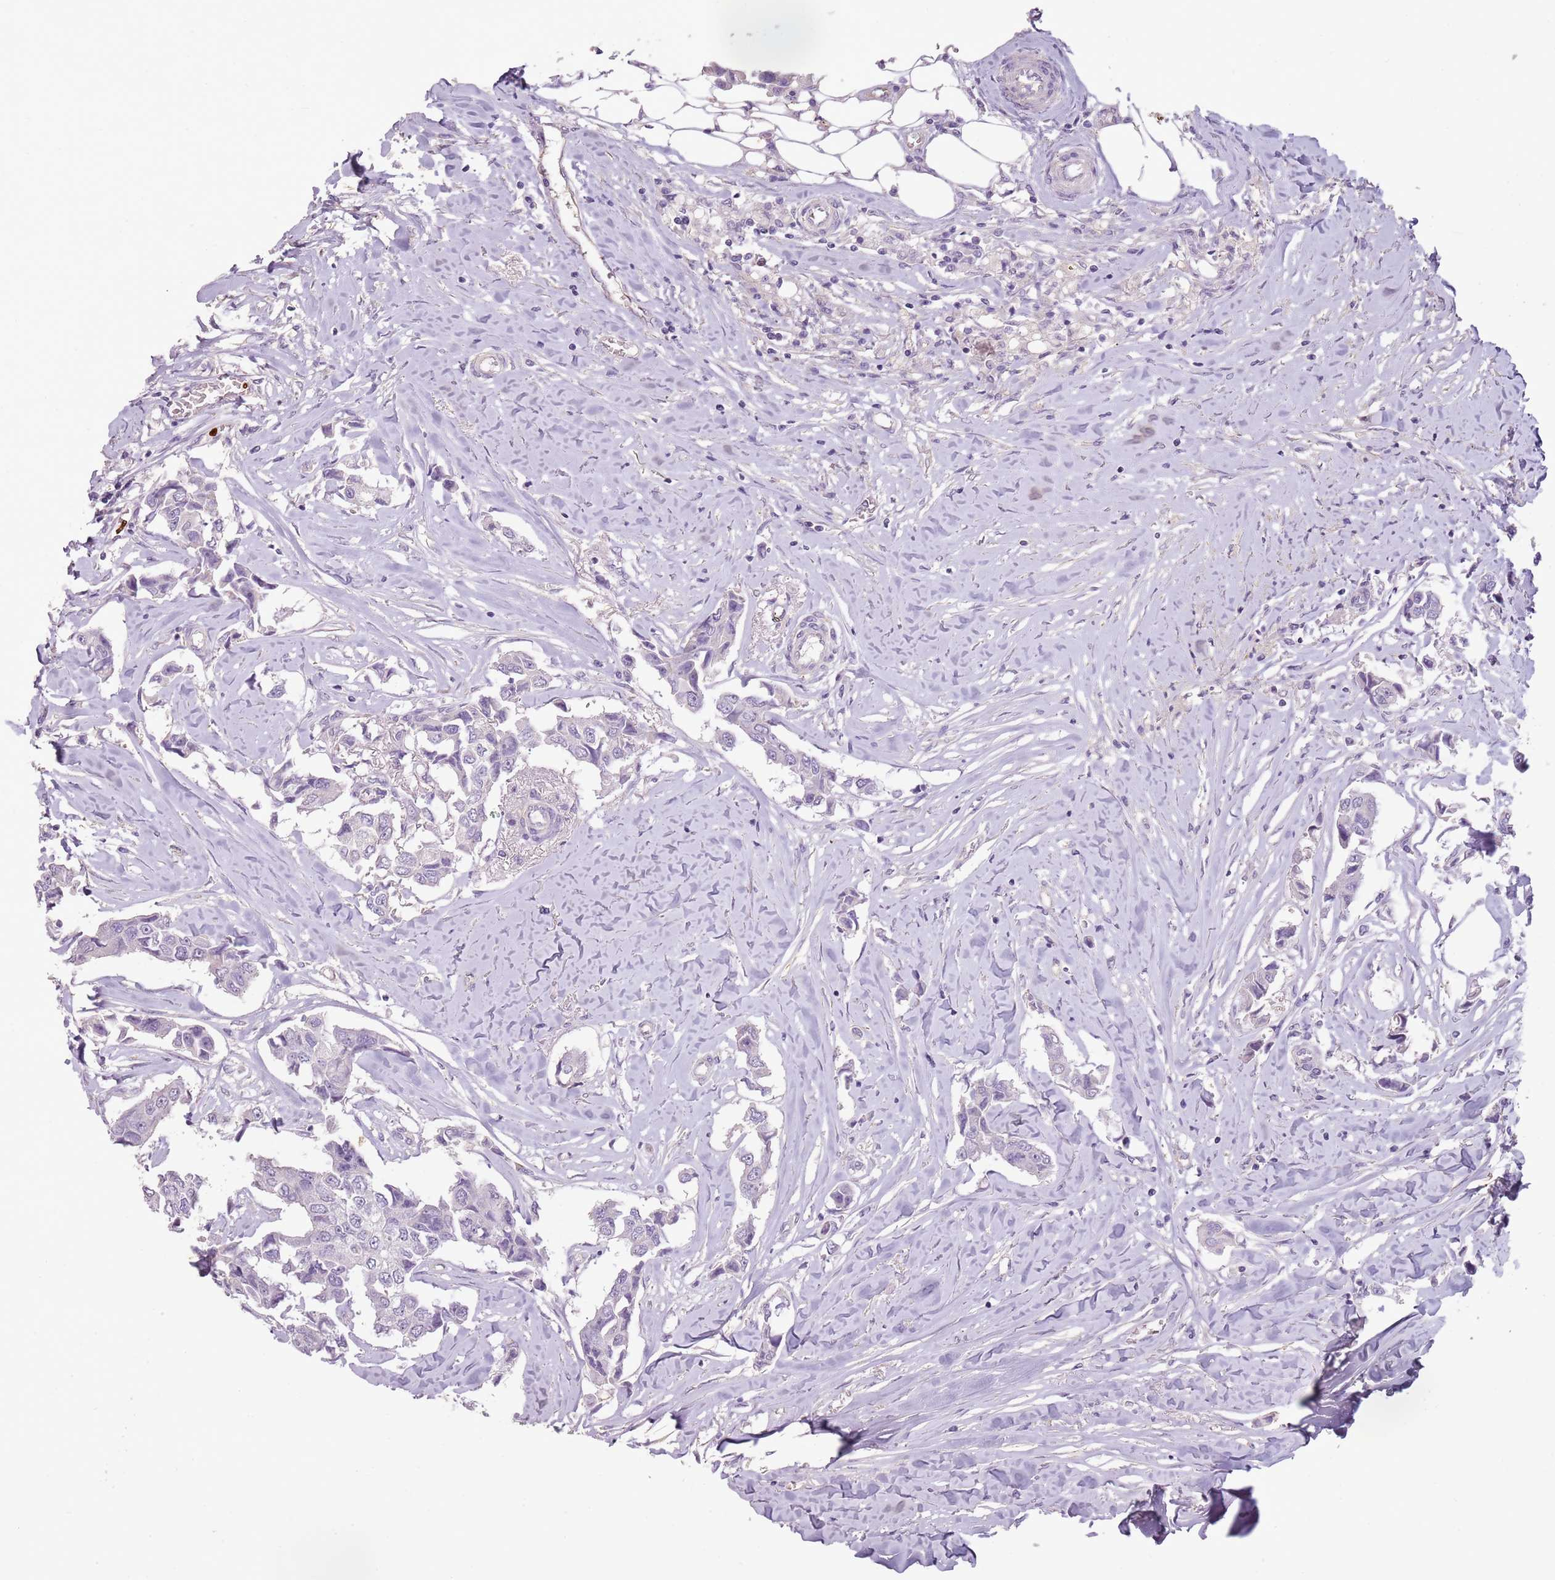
{"staining": {"intensity": "negative", "quantity": "none", "location": "none"}, "tissue": "breast cancer", "cell_type": "Tumor cells", "image_type": "cancer", "snomed": [{"axis": "morphology", "description": "Duct carcinoma"}, {"axis": "topography", "description": "Breast"}], "caption": "IHC micrograph of human breast invasive ductal carcinoma stained for a protein (brown), which demonstrates no positivity in tumor cells.", "gene": "CELF6", "patient": {"sex": "female", "age": 80}}